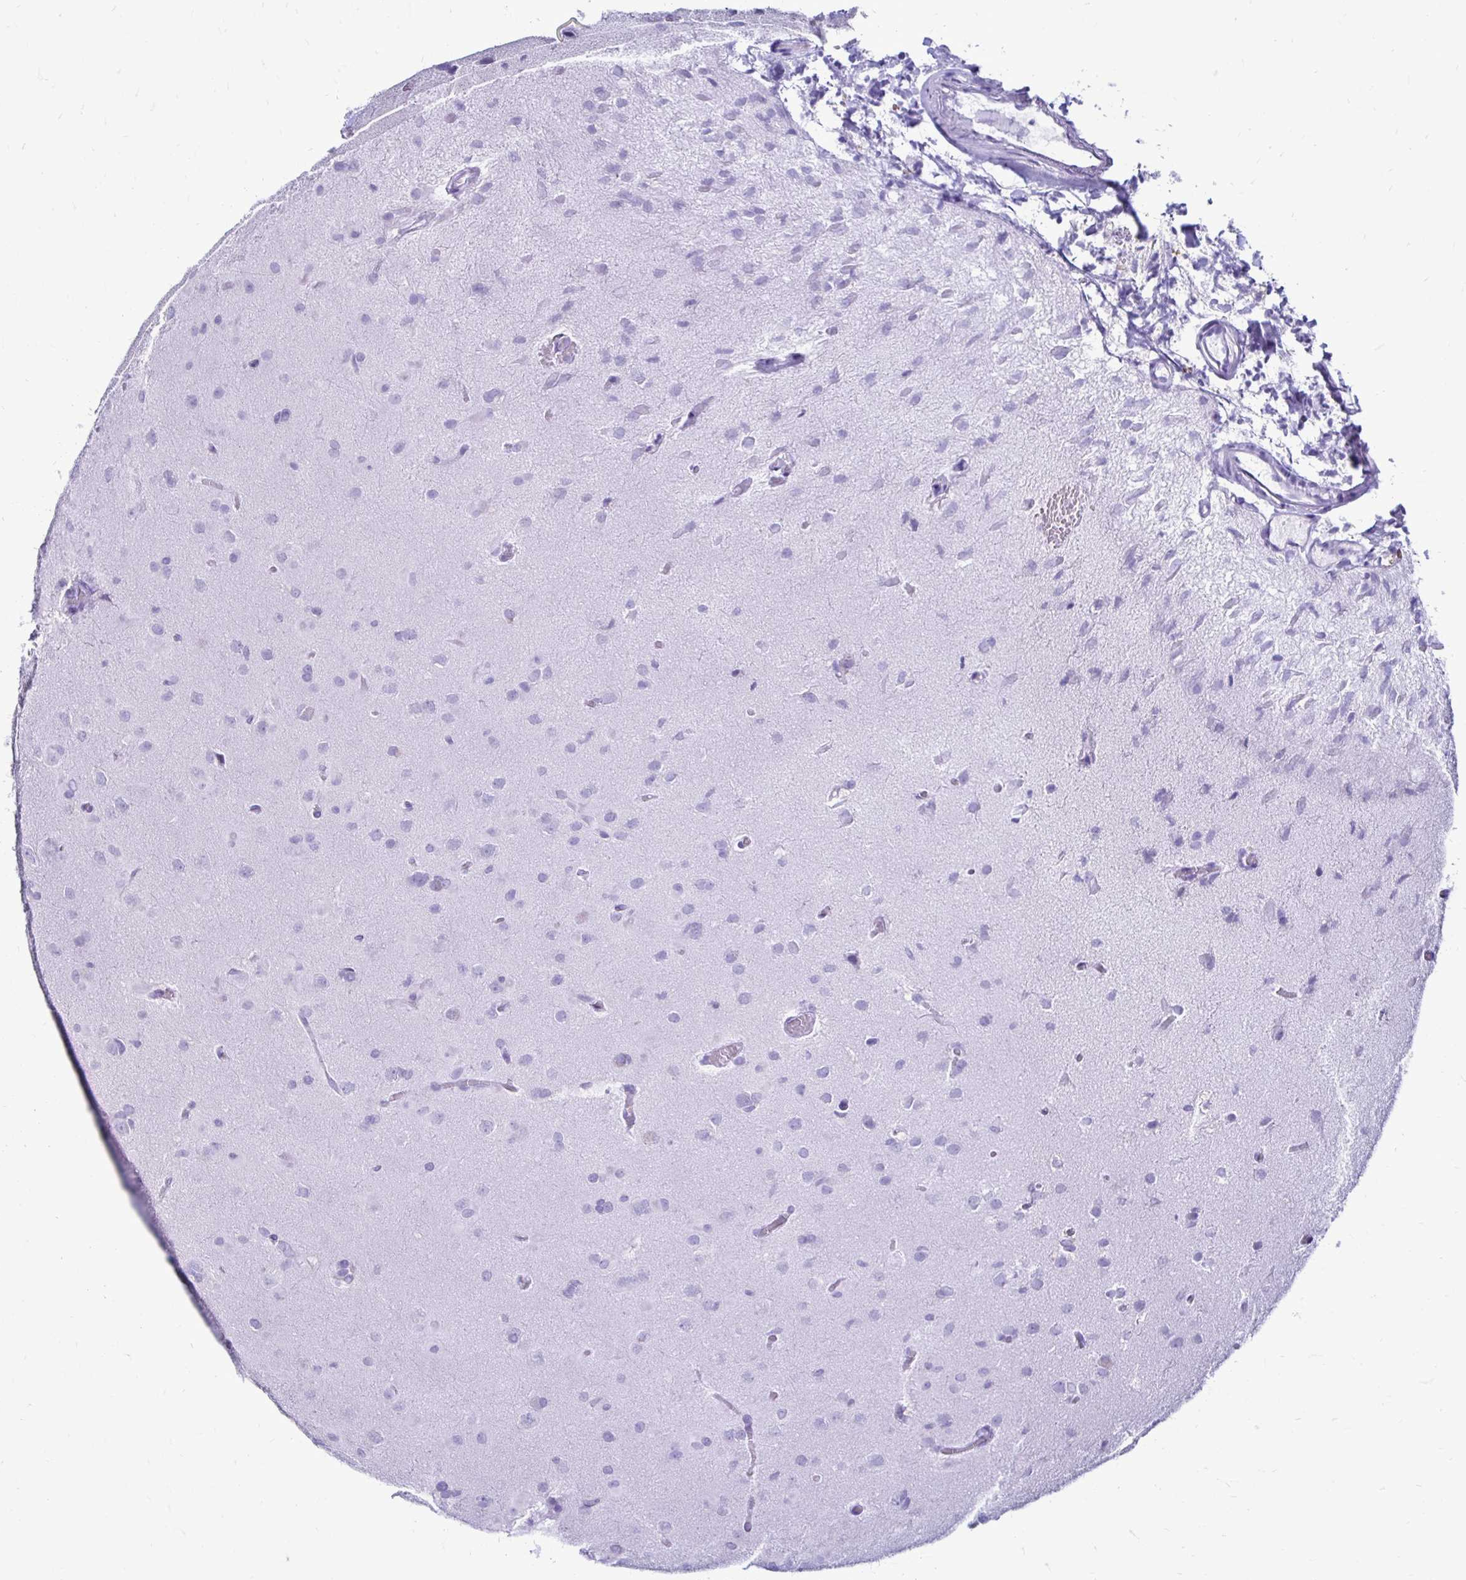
{"staining": {"intensity": "negative", "quantity": "none", "location": "none"}, "tissue": "glioma", "cell_type": "Tumor cells", "image_type": "cancer", "snomed": [{"axis": "morphology", "description": "Glioma, malignant, Low grade"}, {"axis": "topography", "description": "Brain"}], "caption": "Immunohistochemistry (IHC) image of neoplastic tissue: glioma stained with DAB exhibits no significant protein staining in tumor cells. Brightfield microscopy of IHC stained with DAB (brown) and hematoxylin (blue), captured at high magnification.", "gene": "CST5", "patient": {"sex": "male", "age": 58}}